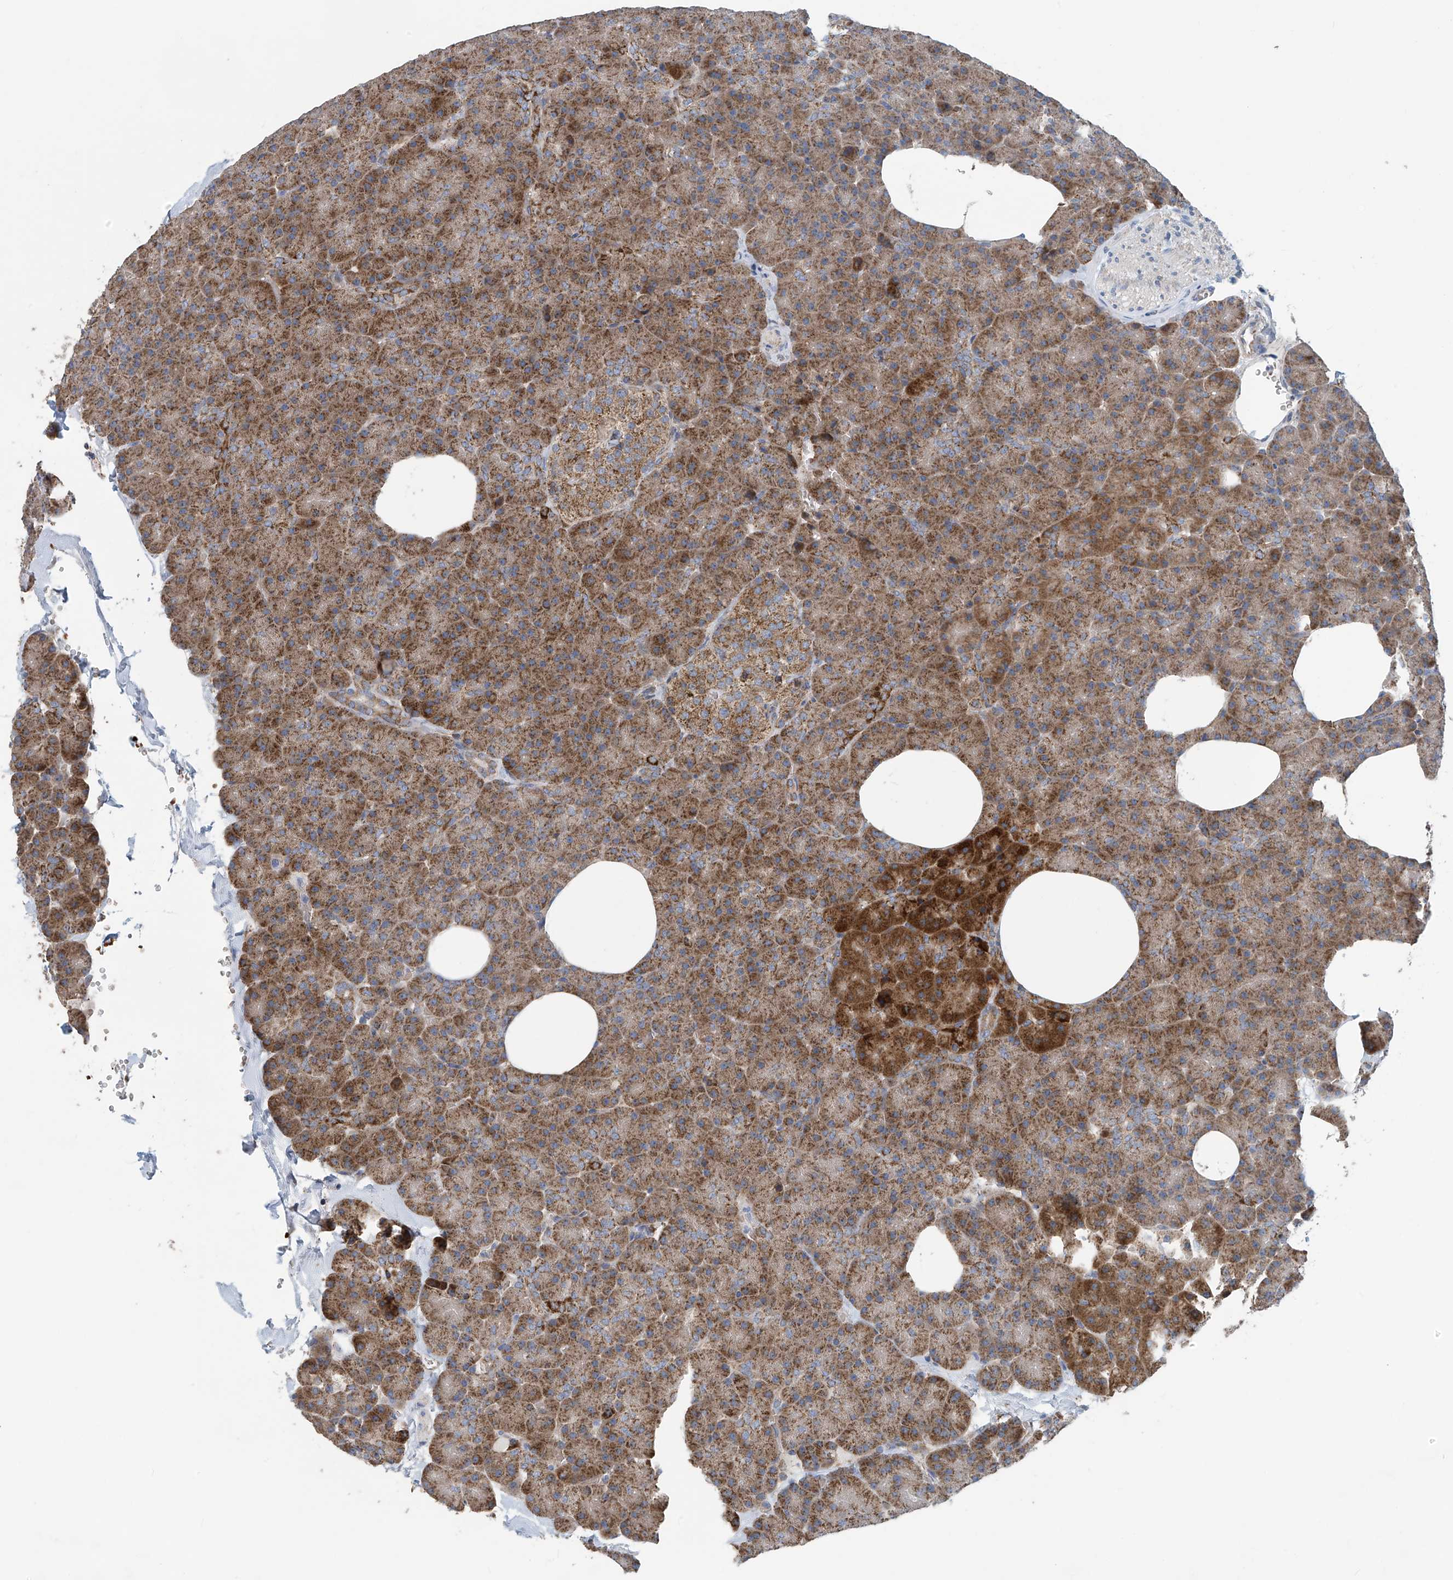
{"staining": {"intensity": "strong", "quantity": ">75%", "location": "cytoplasmic/membranous"}, "tissue": "pancreas", "cell_type": "Exocrine glandular cells", "image_type": "normal", "snomed": [{"axis": "morphology", "description": "Normal tissue, NOS"}, {"axis": "morphology", "description": "Carcinoid, malignant, NOS"}, {"axis": "topography", "description": "Pancreas"}], "caption": "A histopathology image of human pancreas stained for a protein demonstrates strong cytoplasmic/membranous brown staining in exocrine glandular cells.", "gene": "COMMD1", "patient": {"sex": "female", "age": 35}}